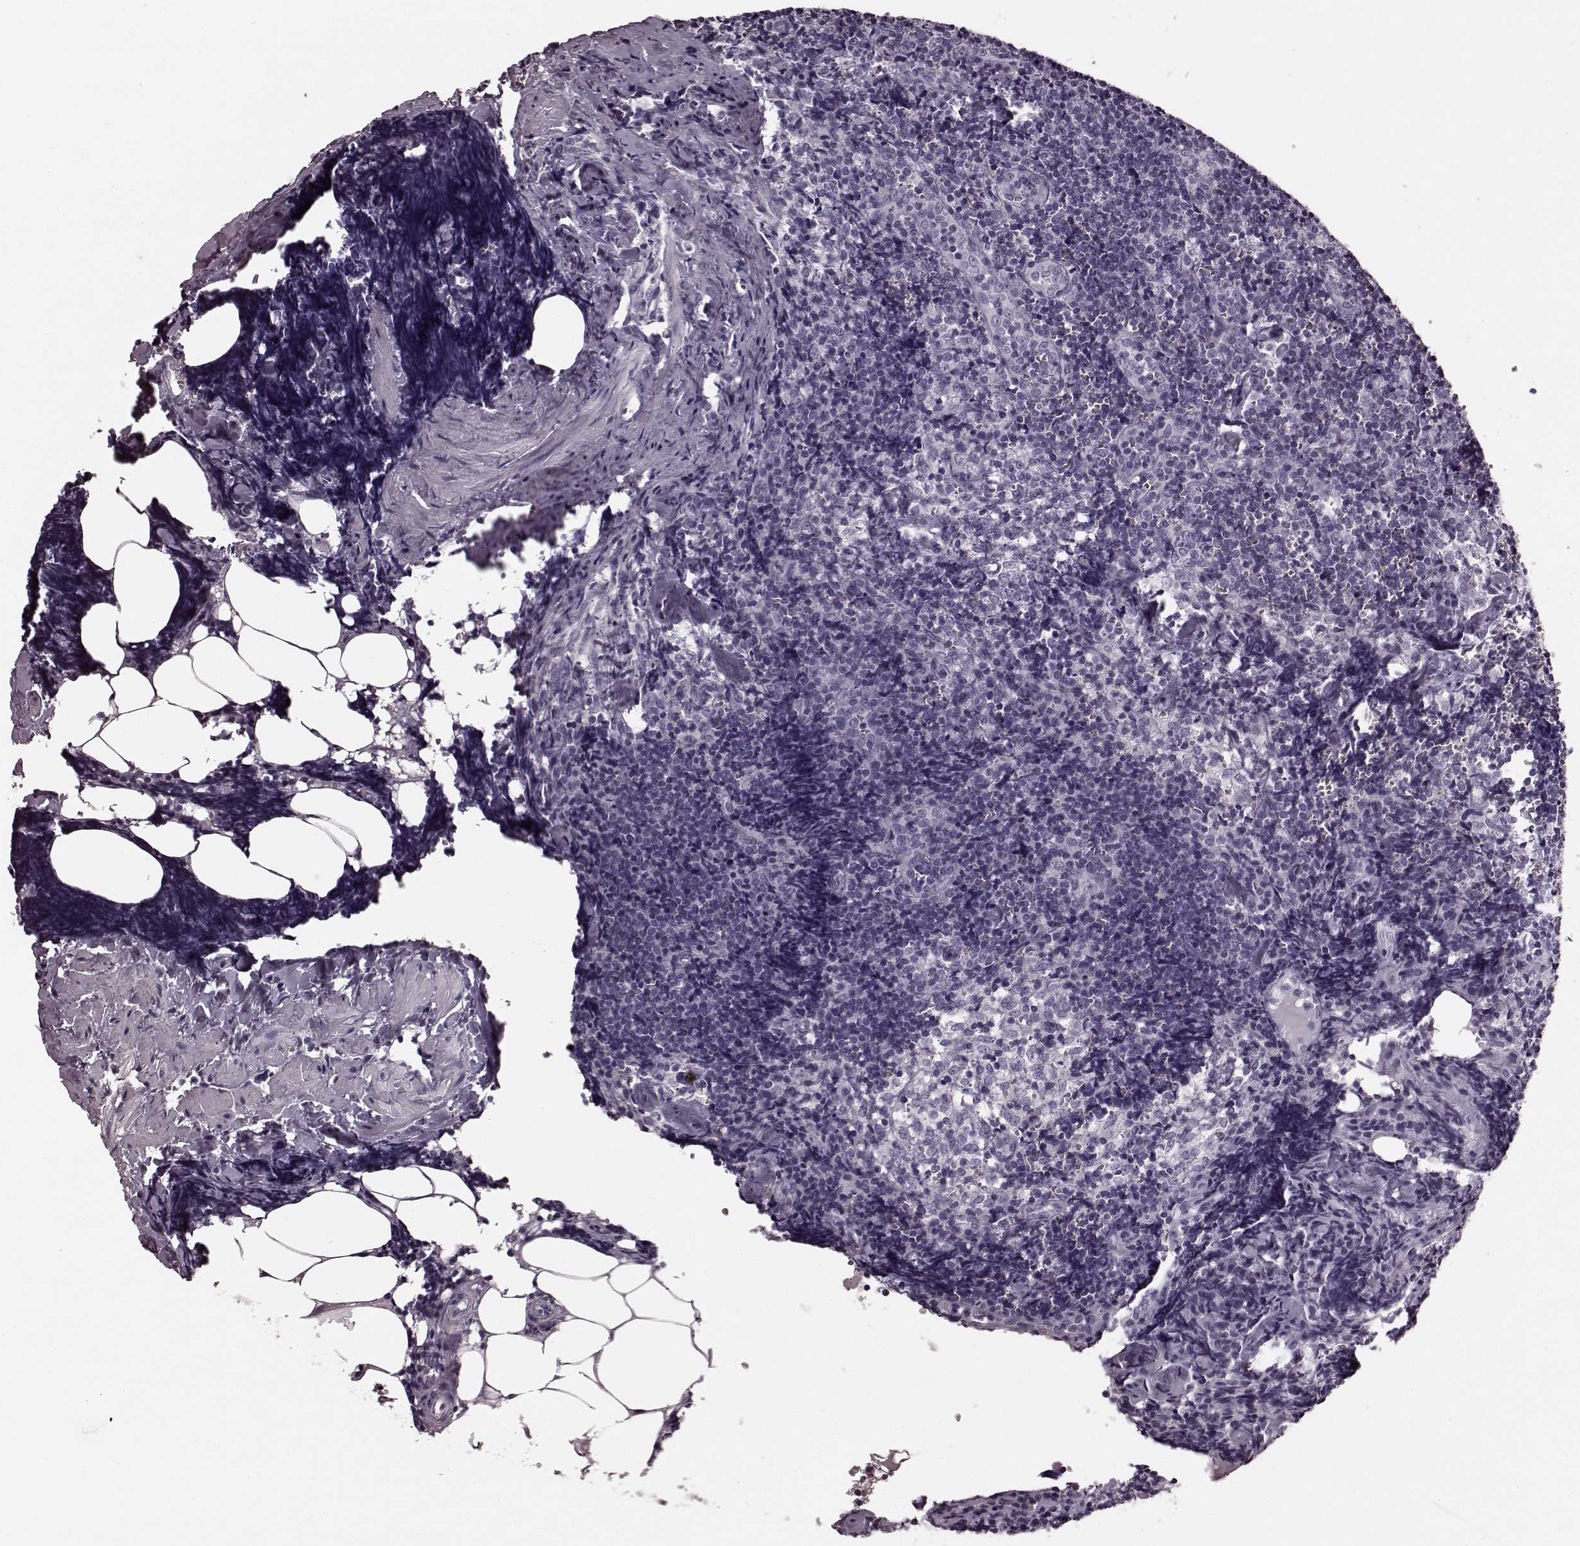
{"staining": {"intensity": "negative", "quantity": "none", "location": "none"}, "tissue": "lymph node", "cell_type": "Germinal center cells", "image_type": "normal", "snomed": [{"axis": "morphology", "description": "Normal tissue, NOS"}, {"axis": "topography", "description": "Lymph node"}], "caption": "Immunohistochemical staining of benign lymph node shows no significant staining in germinal center cells.", "gene": "TRPM1", "patient": {"sex": "female", "age": 50}}